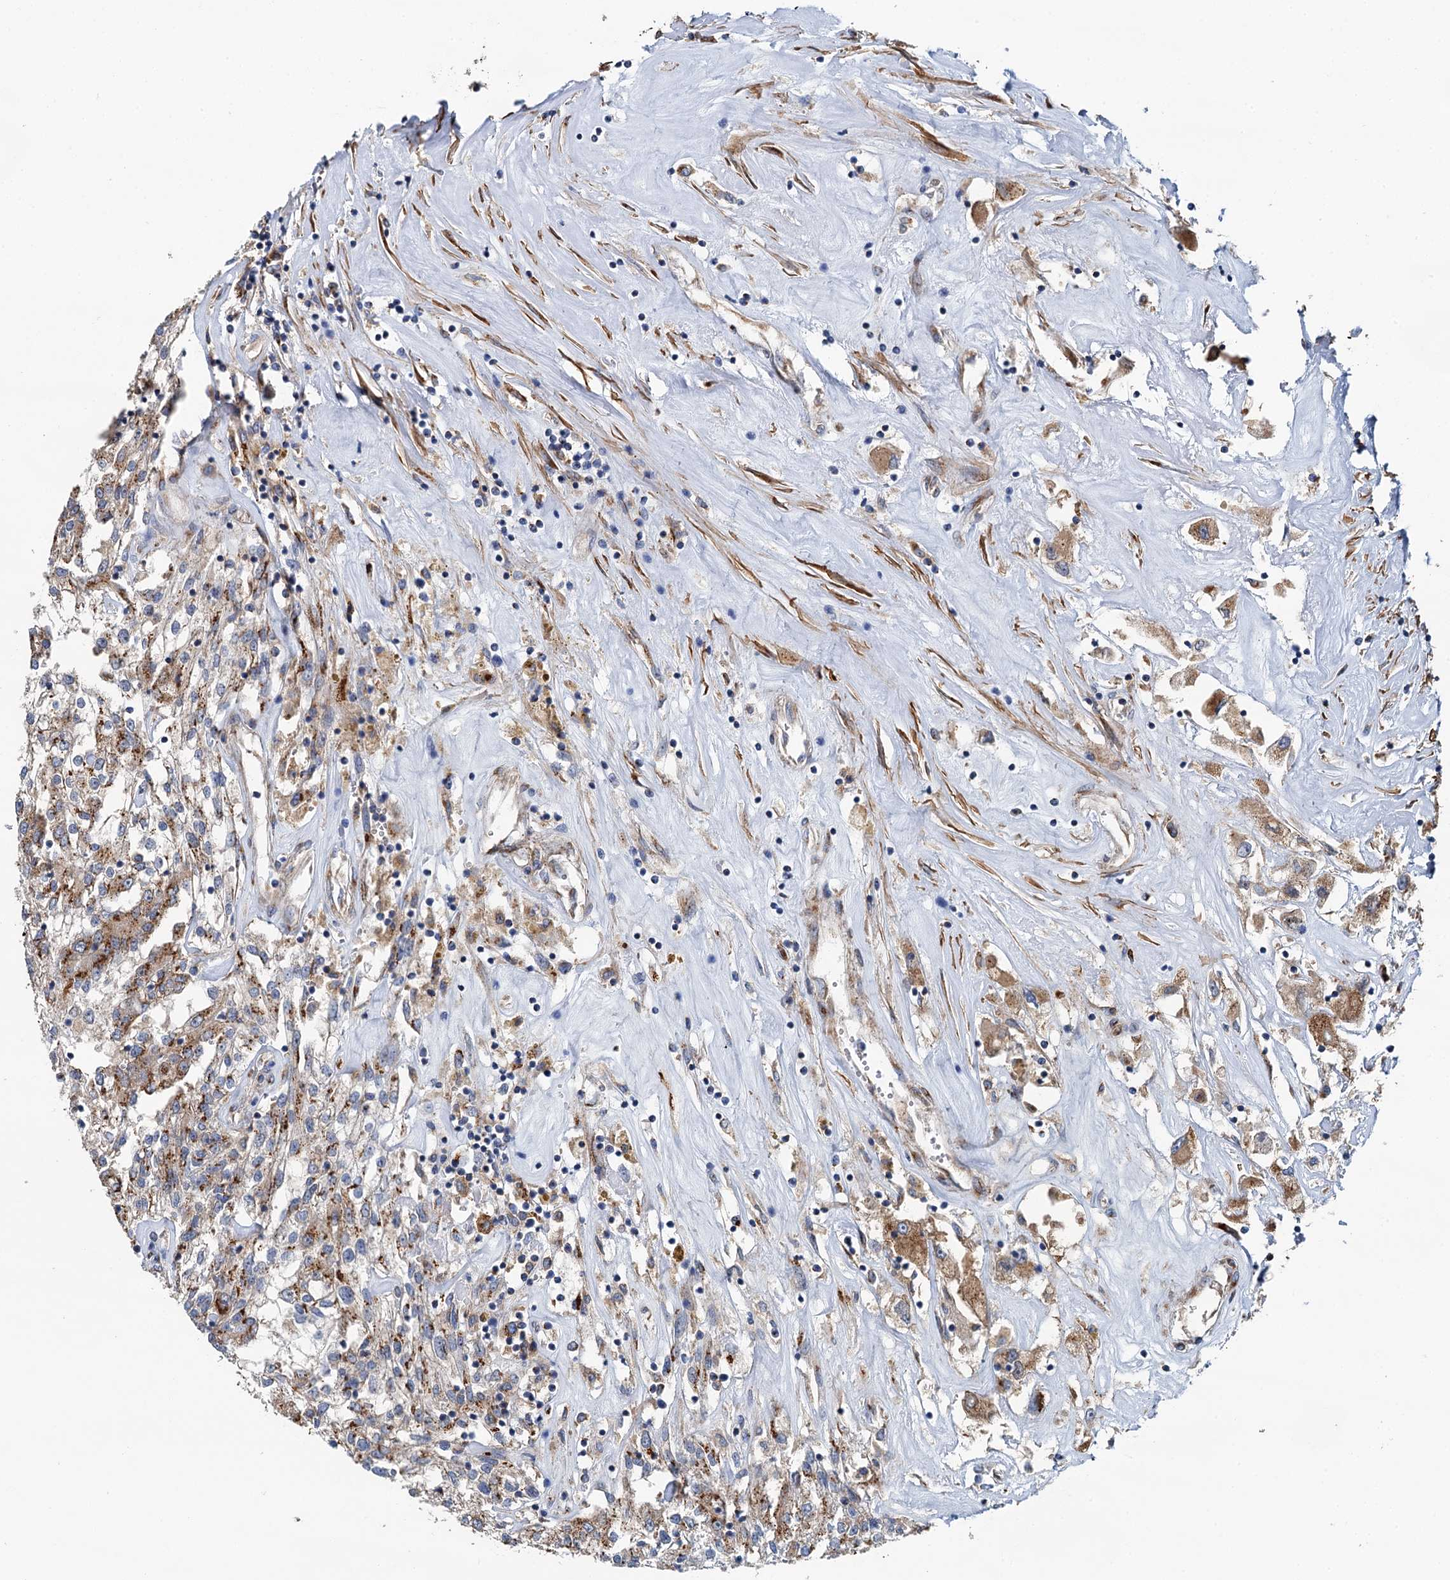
{"staining": {"intensity": "moderate", "quantity": "25%-75%", "location": "cytoplasmic/membranous"}, "tissue": "renal cancer", "cell_type": "Tumor cells", "image_type": "cancer", "snomed": [{"axis": "morphology", "description": "Adenocarcinoma, NOS"}, {"axis": "topography", "description": "Kidney"}], "caption": "Human renal cancer (adenocarcinoma) stained with a brown dye displays moderate cytoplasmic/membranous positive staining in about 25%-75% of tumor cells.", "gene": "BET1L", "patient": {"sex": "female", "age": 52}}